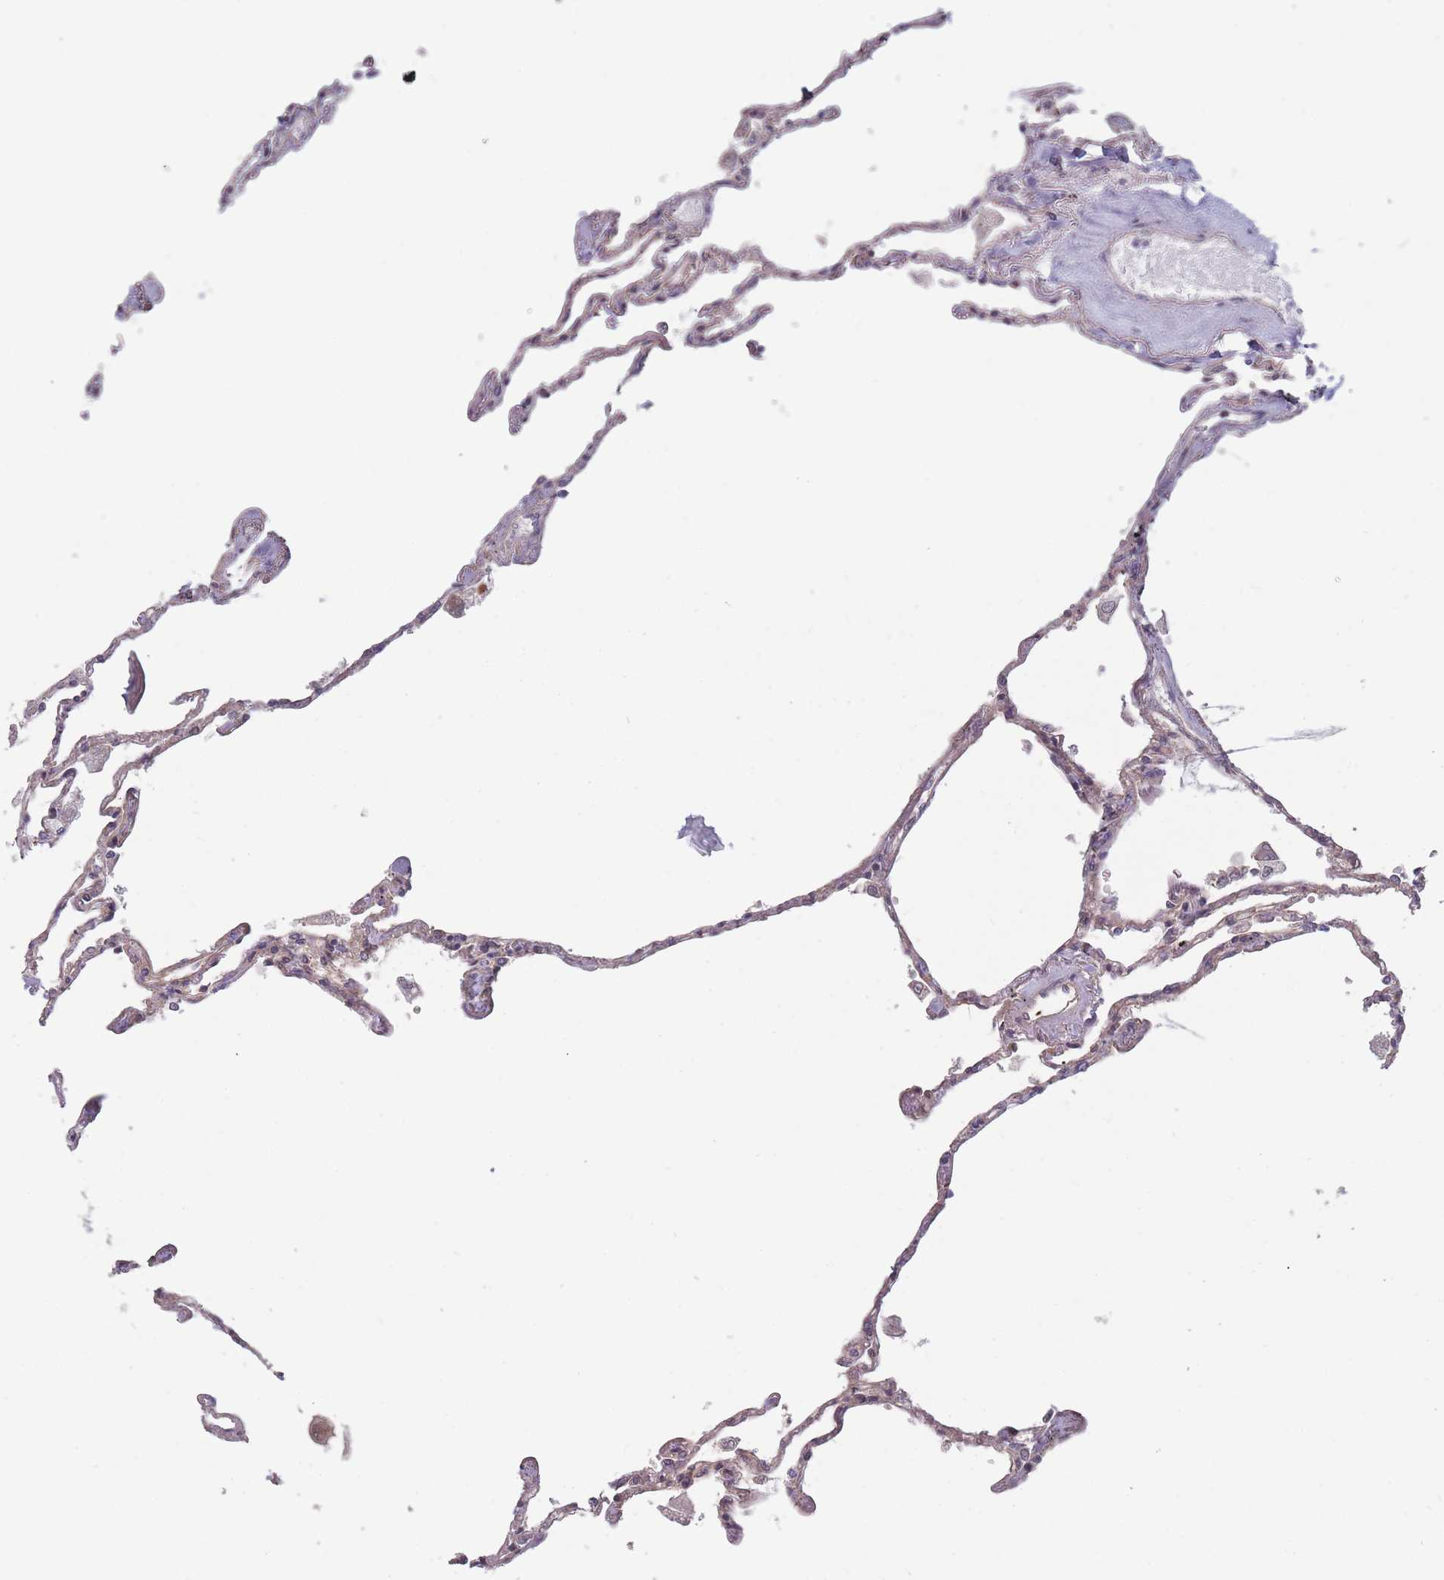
{"staining": {"intensity": "moderate", "quantity": "25%-75%", "location": "cytoplasmic/membranous"}, "tissue": "lung", "cell_type": "Alveolar cells", "image_type": "normal", "snomed": [{"axis": "morphology", "description": "Normal tissue, NOS"}, {"axis": "topography", "description": "Lung"}], "caption": "Lung stained with a protein marker displays moderate staining in alveolar cells.", "gene": "RPS18", "patient": {"sex": "female", "age": 67}}